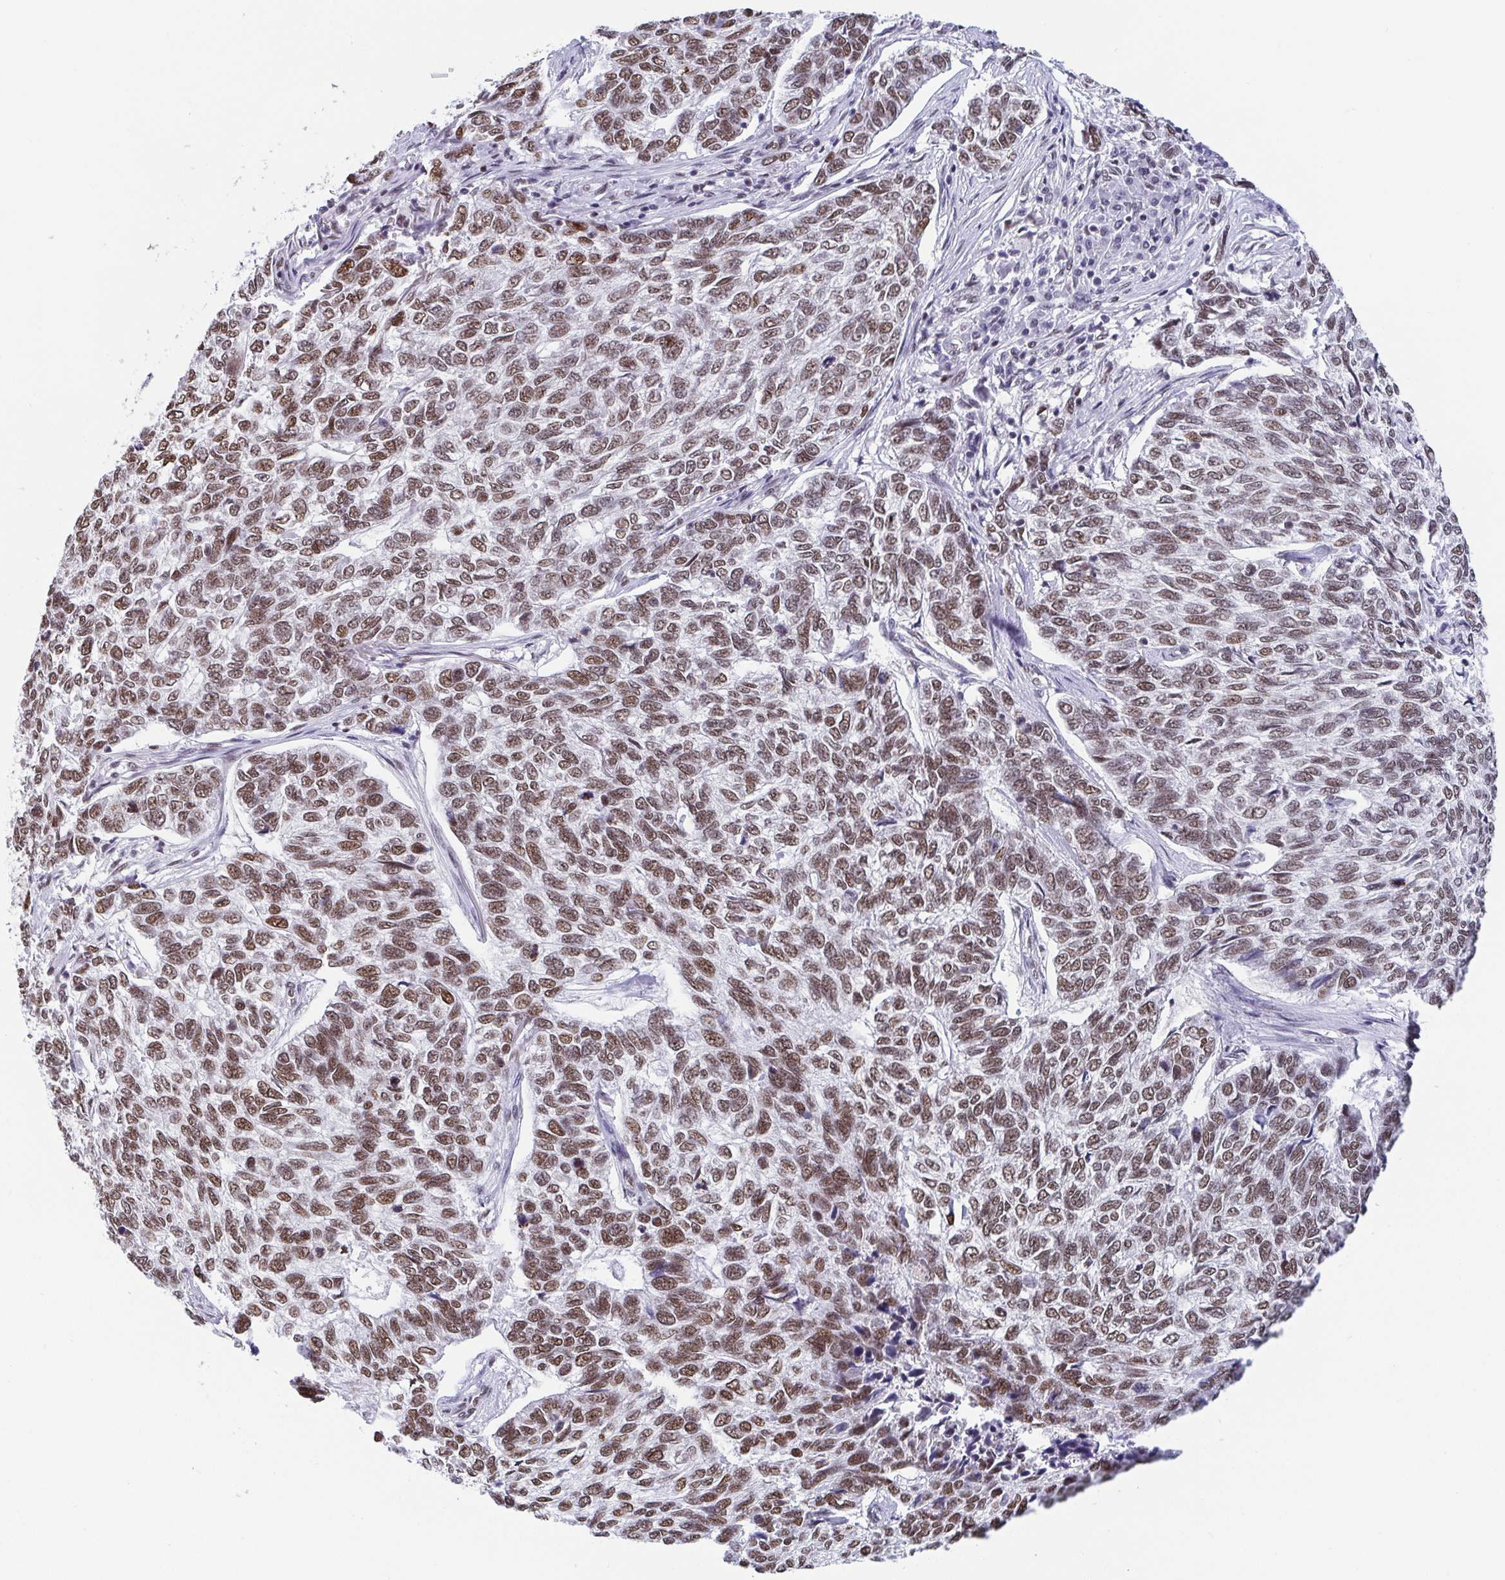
{"staining": {"intensity": "moderate", "quantity": ">75%", "location": "nuclear"}, "tissue": "skin cancer", "cell_type": "Tumor cells", "image_type": "cancer", "snomed": [{"axis": "morphology", "description": "Basal cell carcinoma"}, {"axis": "topography", "description": "Skin"}], "caption": "Immunohistochemistry (IHC) staining of skin cancer (basal cell carcinoma), which displays medium levels of moderate nuclear staining in about >75% of tumor cells indicating moderate nuclear protein expression. The staining was performed using DAB (3,3'-diaminobenzidine) (brown) for protein detection and nuclei were counterstained in hematoxylin (blue).", "gene": "SLC7A10", "patient": {"sex": "female", "age": 65}}